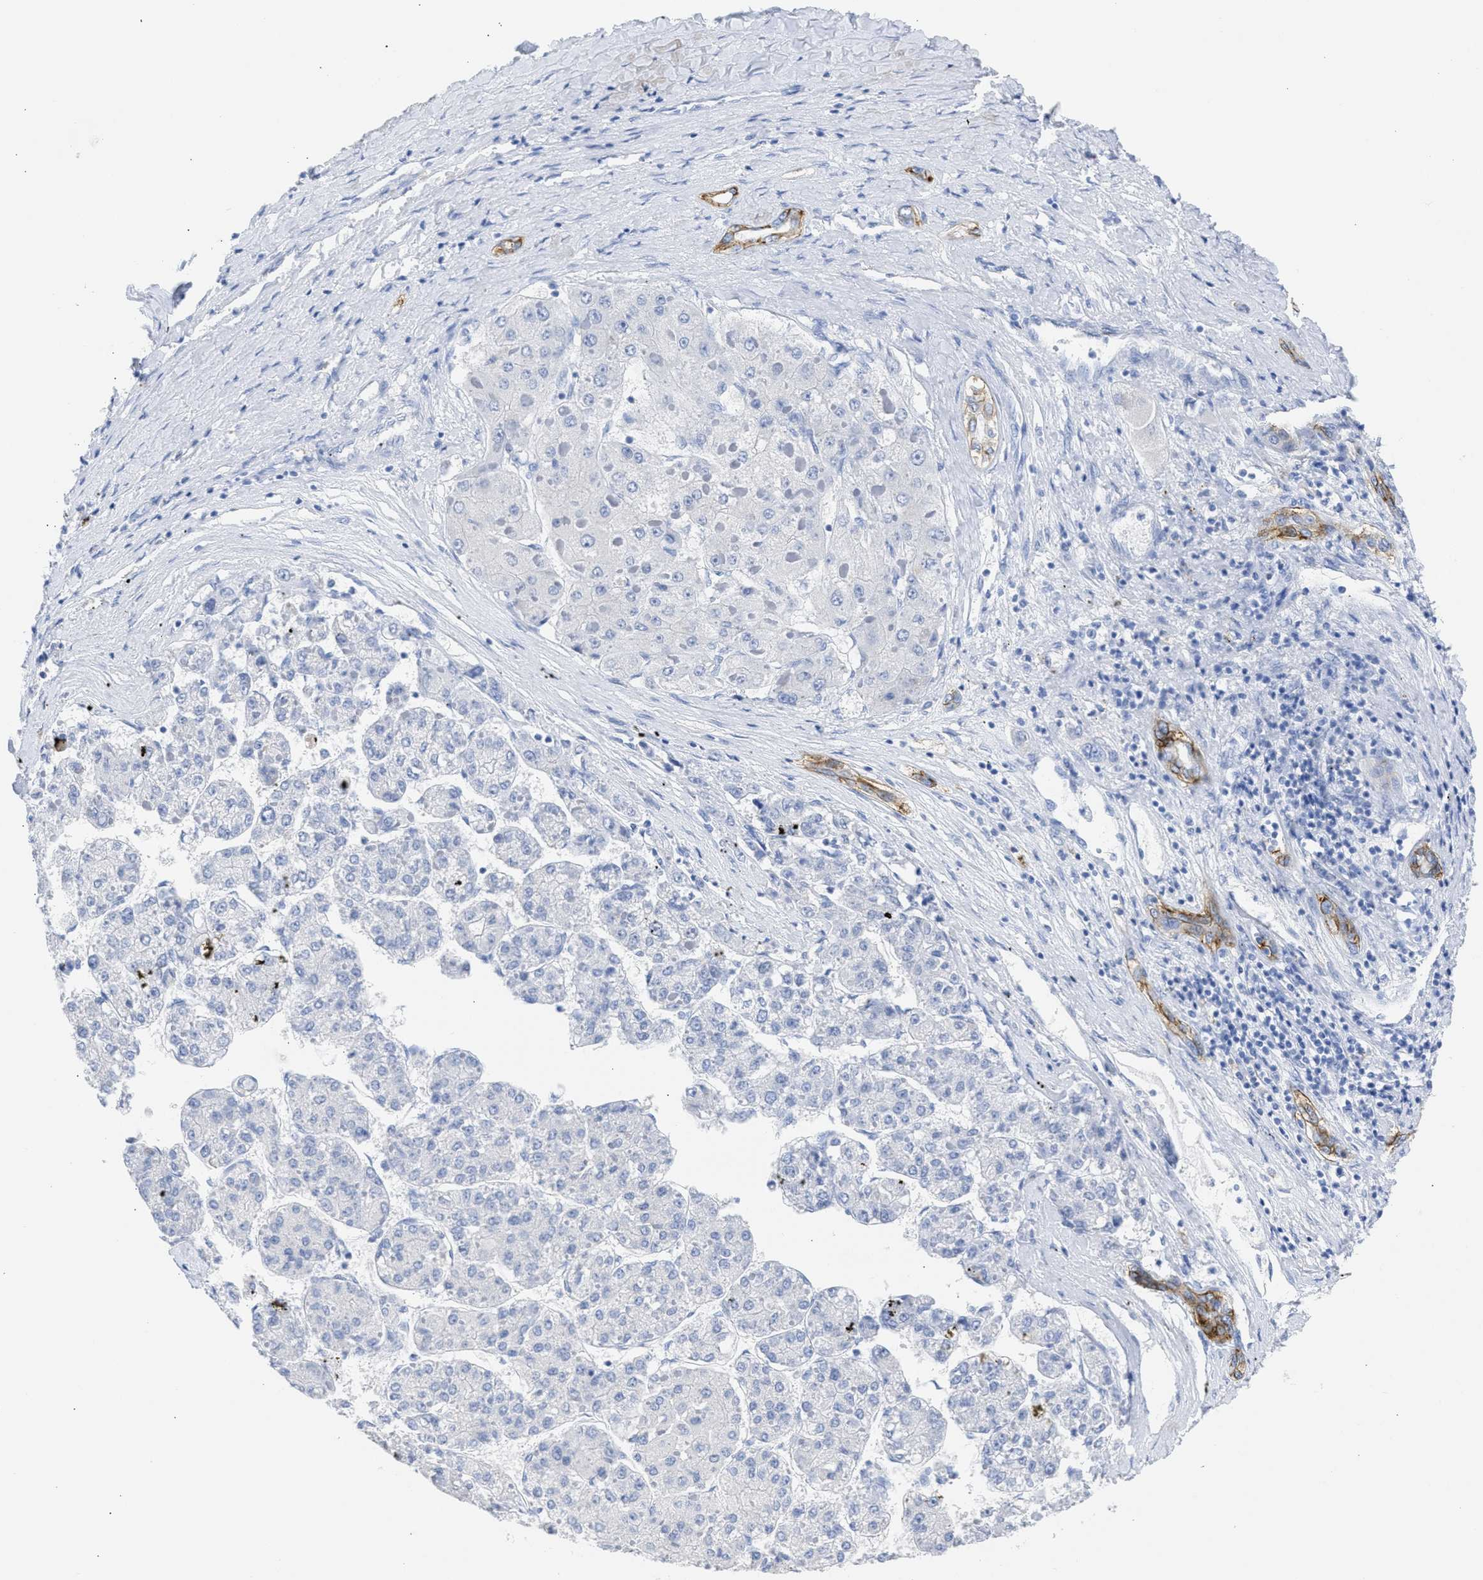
{"staining": {"intensity": "negative", "quantity": "none", "location": "none"}, "tissue": "liver cancer", "cell_type": "Tumor cells", "image_type": "cancer", "snomed": [{"axis": "morphology", "description": "Carcinoma, Hepatocellular, NOS"}, {"axis": "topography", "description": "Liver"}], "caption": "IHC of hepatocellular carcinoma (liver) reveals no staining in tumor cells.", "gene": "NCAM1", "patient": {"sex": "female", "age": 73}}